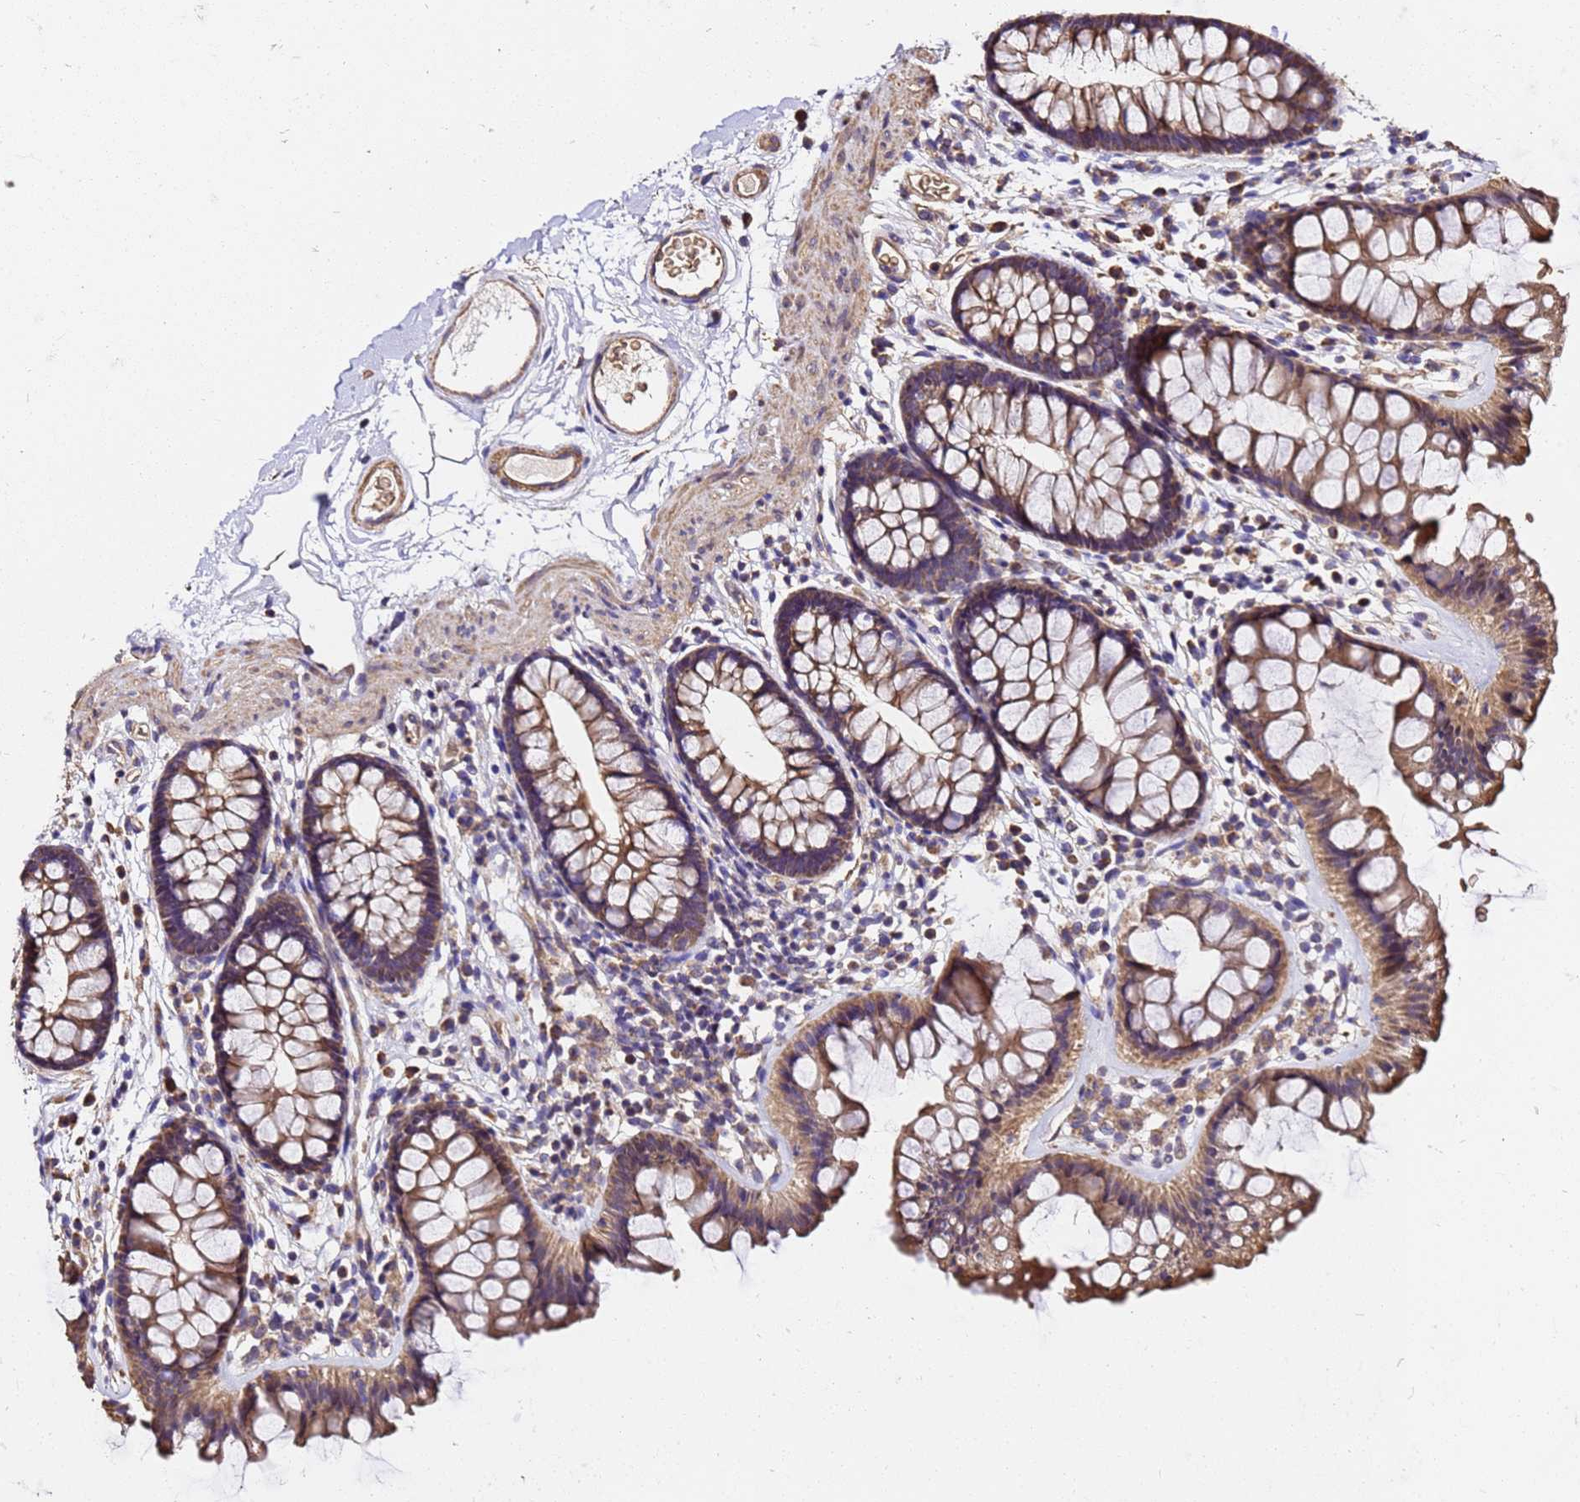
{"staining": {"intensity": "moderate", "quantity": ">75%", "location": "cytoplasmic/membranous"}, "tissue": "colon", "cell_type": "Endothelial cells", "image_type": "normal", "snomed": [{"axis": "morphology", "description": "Normal tissue, NOS"}, {"axis": "topography", "description": "Colon"}], "caption": "High-power microscopy captured an immunohistochemistry (IHC) photomicrograph of normal colon, revealing moderate cytoplasmic/membranous expression in about >75% of endothelial cells. The staining is performed using DAB brown chromogen to label protein expression. The nuclei are counter-stained blue using hematoxylin.", "gene": "LRRIQ1", "patient": {"sex": "female", "age": 62}}